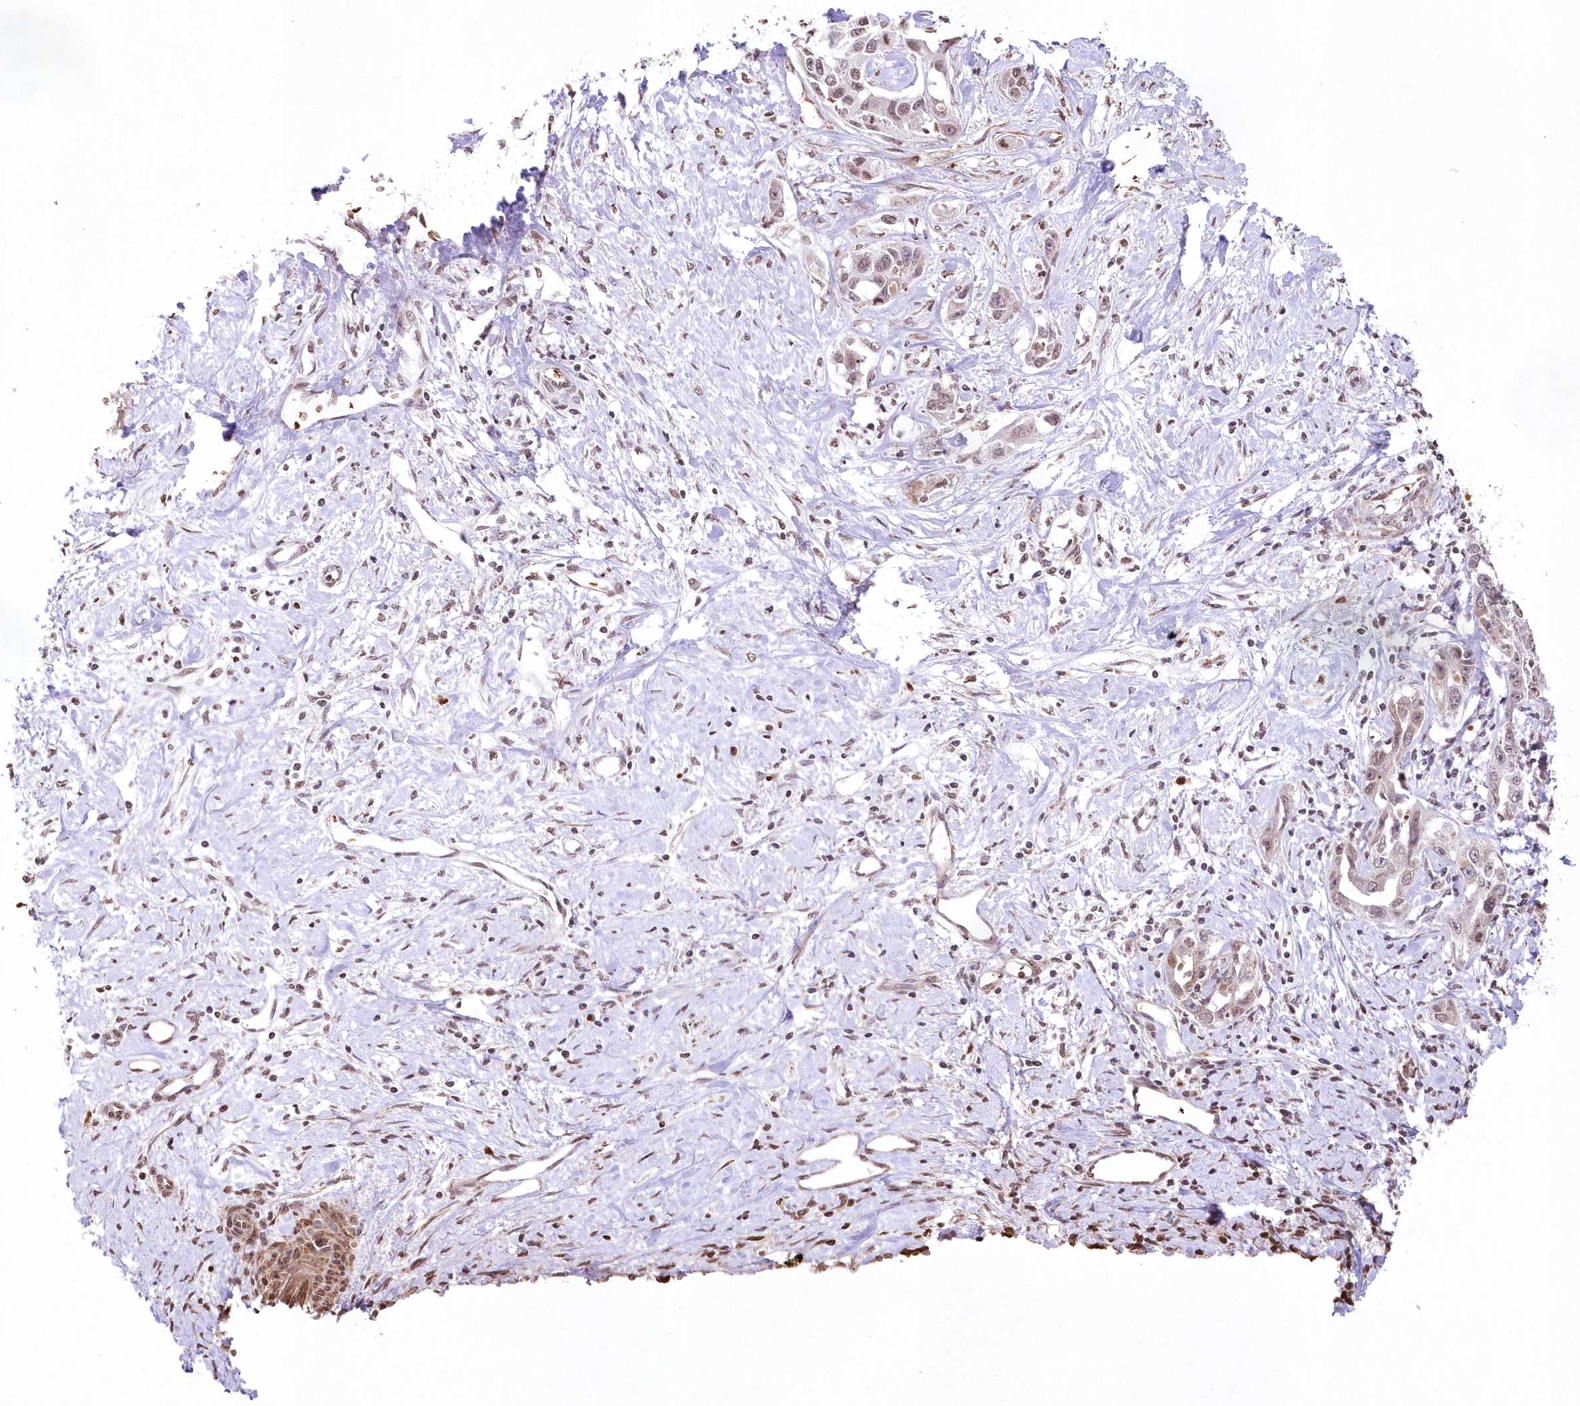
{"staining": {"intensity": "moderate", "quantity": "<25%", "location": "cytoplasmic/membranous,nuclear"}, "tissue": "liver cancer", "cell_type": "Tumor cells", "image_type": "cancer", "snomed": [{"axis": "morphology", "description": "Cholangiocarcinoma"}, {"axis": "topography", "description": "Liver"}], "caption": "Immunohistochemical staining of liver cancer (cholangiocarcinoma) reveals low levels of moderate cytoplasmic/membranous and nuclear expression in about <25% of tumor cells. (Brightfield microscopy of DAB IHC at high magnification).", "gene": "RBM27", "patient": {"sex": "male", "age": 59}}